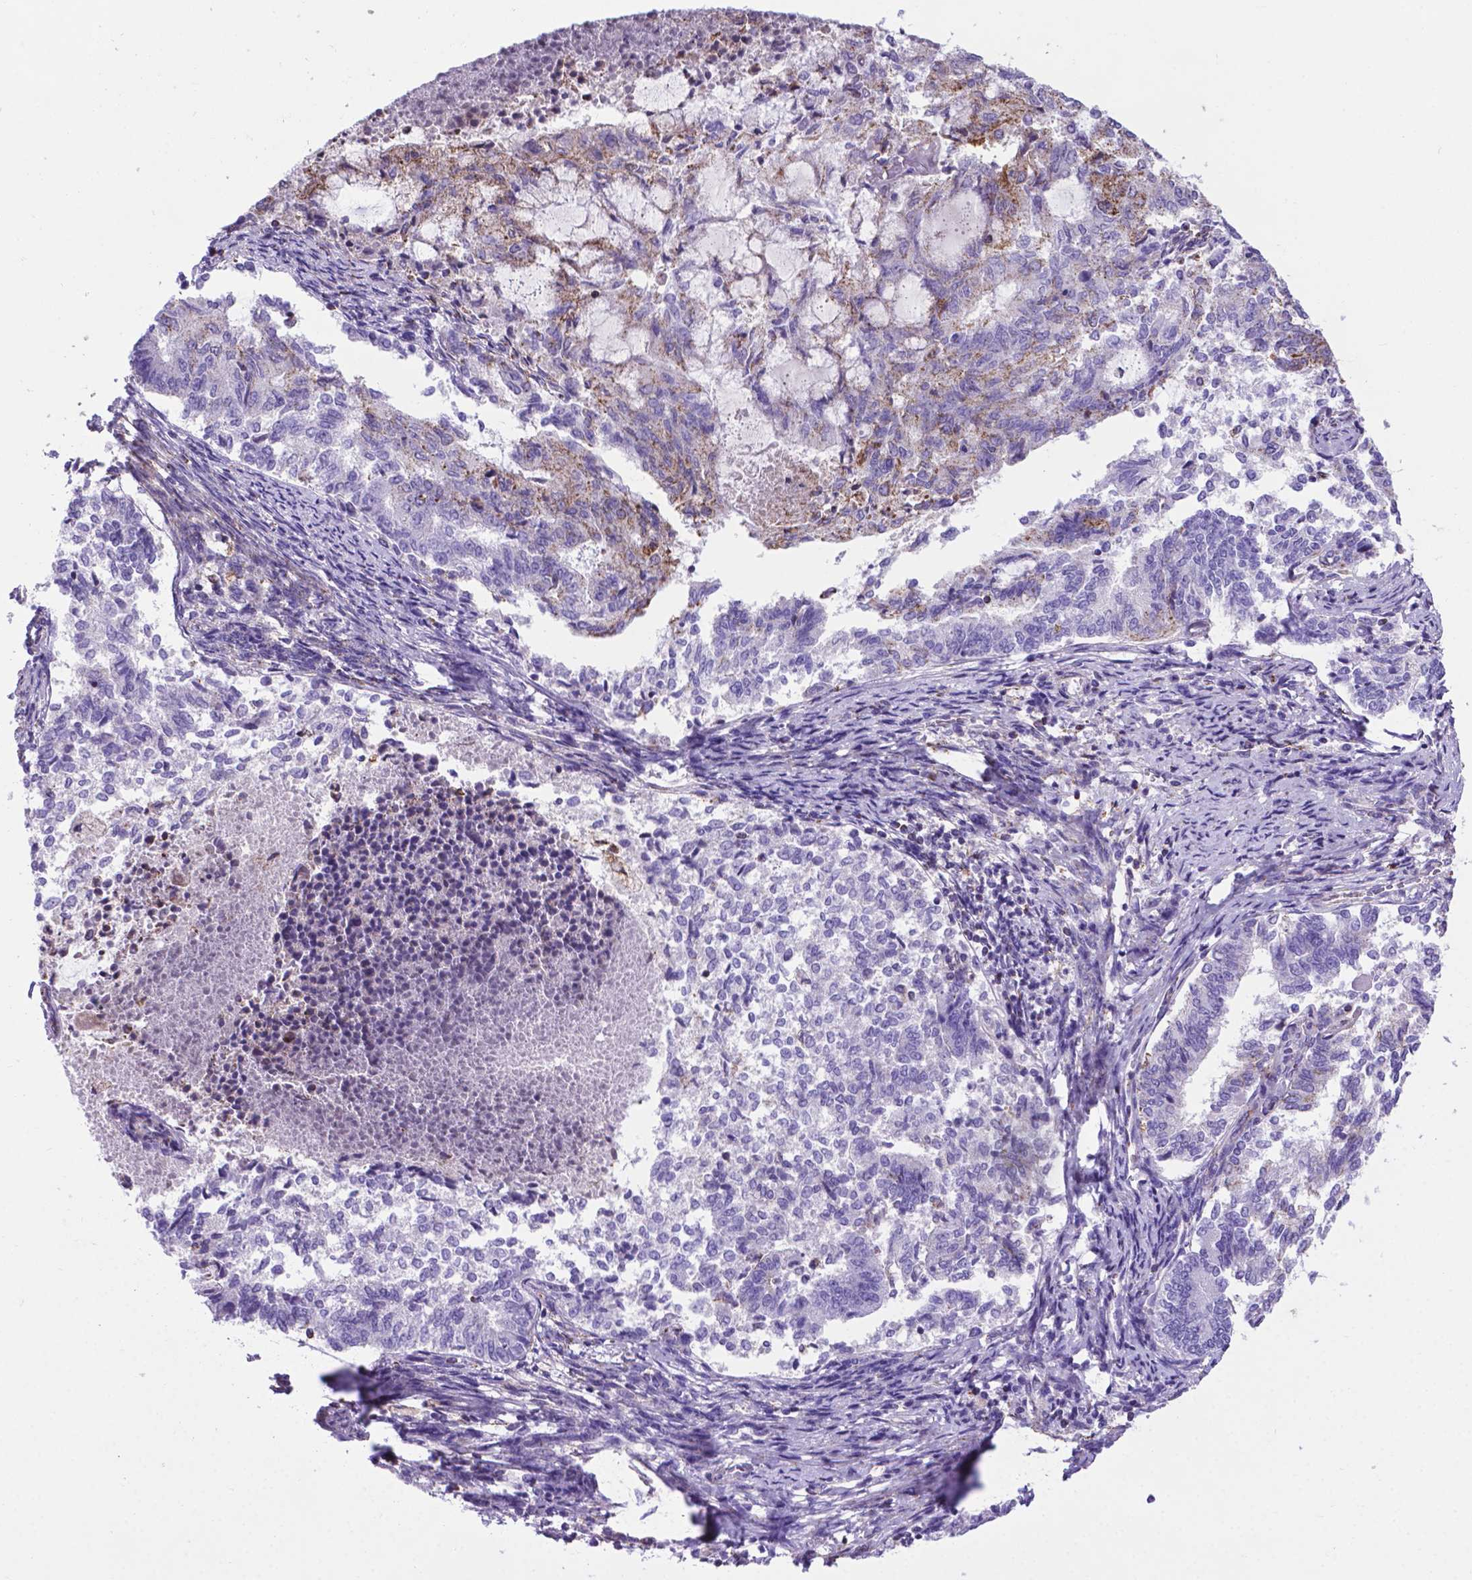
{"staining": {"intensity": "negative", "quantity": "none", "location": "none"}, "tissue": "endometrial cancer", "cell_type": "Tumor cells", "image_type": "cancer", "snomed": [{"axis": "morphology", "description": "Adenocarcinoma, NOS"}, {"axis": "topography", "description": "Endometrium"}], "caption": "Human endometrial cancer (adenocarcinoma) stained for a protein using IHC demonstrates no staining in tumor cells.", "gene": "POU3F3", "patient": {"sex": "female", "age": 65}}